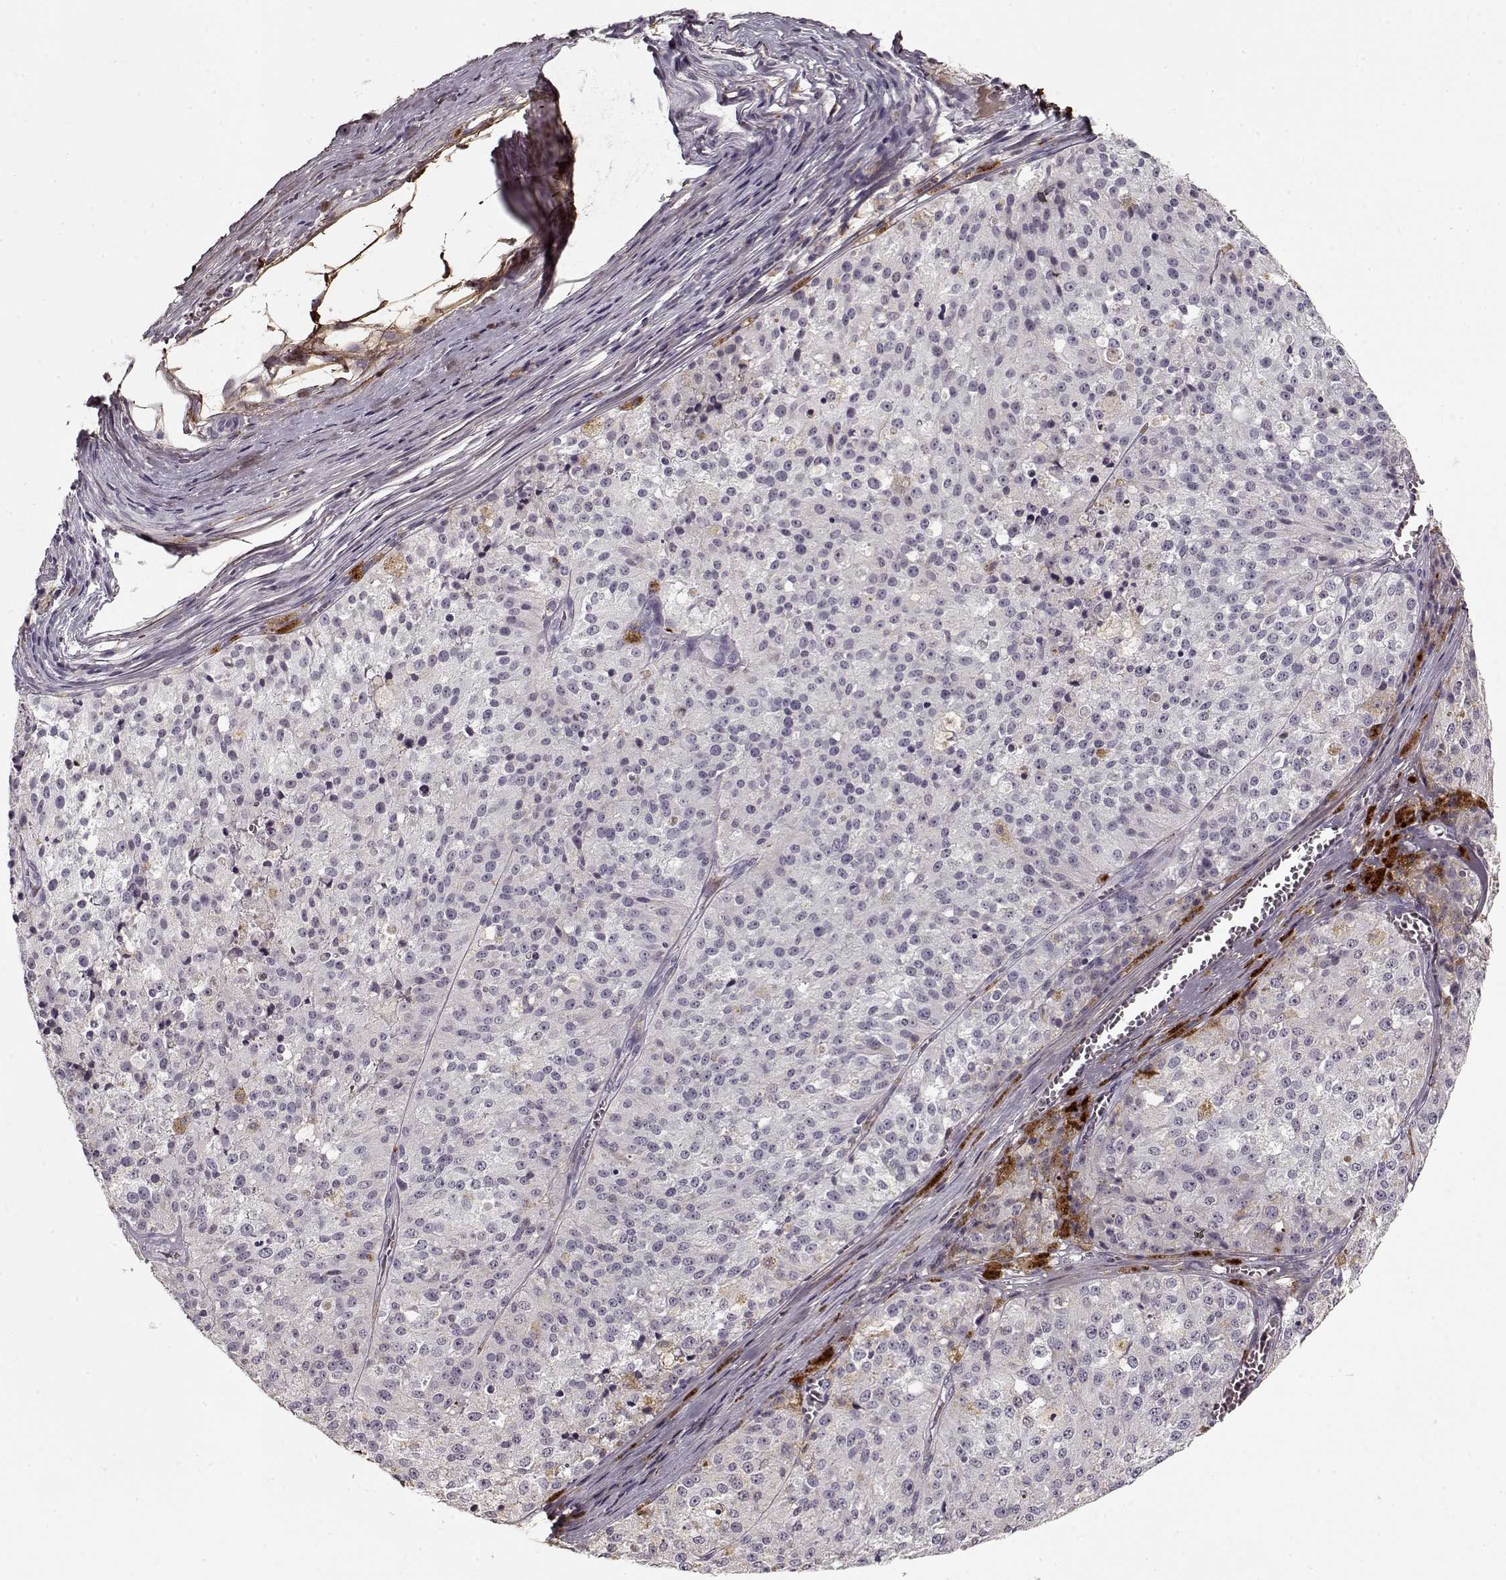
{"staining": {"intensity": "negative", "quantity": "none", "location": "none"}, "tissue": "melanoma", "cell_type": "Tumor cells", "image_type": "cancer", "snomed": [{"axis": "morphology", "description": "Malignant melanoma, Metastatic site"}, {"axis": "topography", "description": "Lymph node"}], "caption": "DAB immunohistochemical staining of malignant melanoma (metastatic site) reveals no significant positivity in tumor cells. (DAB (3,3'-diaminobenzidine) immunohistochemistry (IHC), high magnification).", "gene": "LUM", "patient": {"sex": "female", "age": 64}}